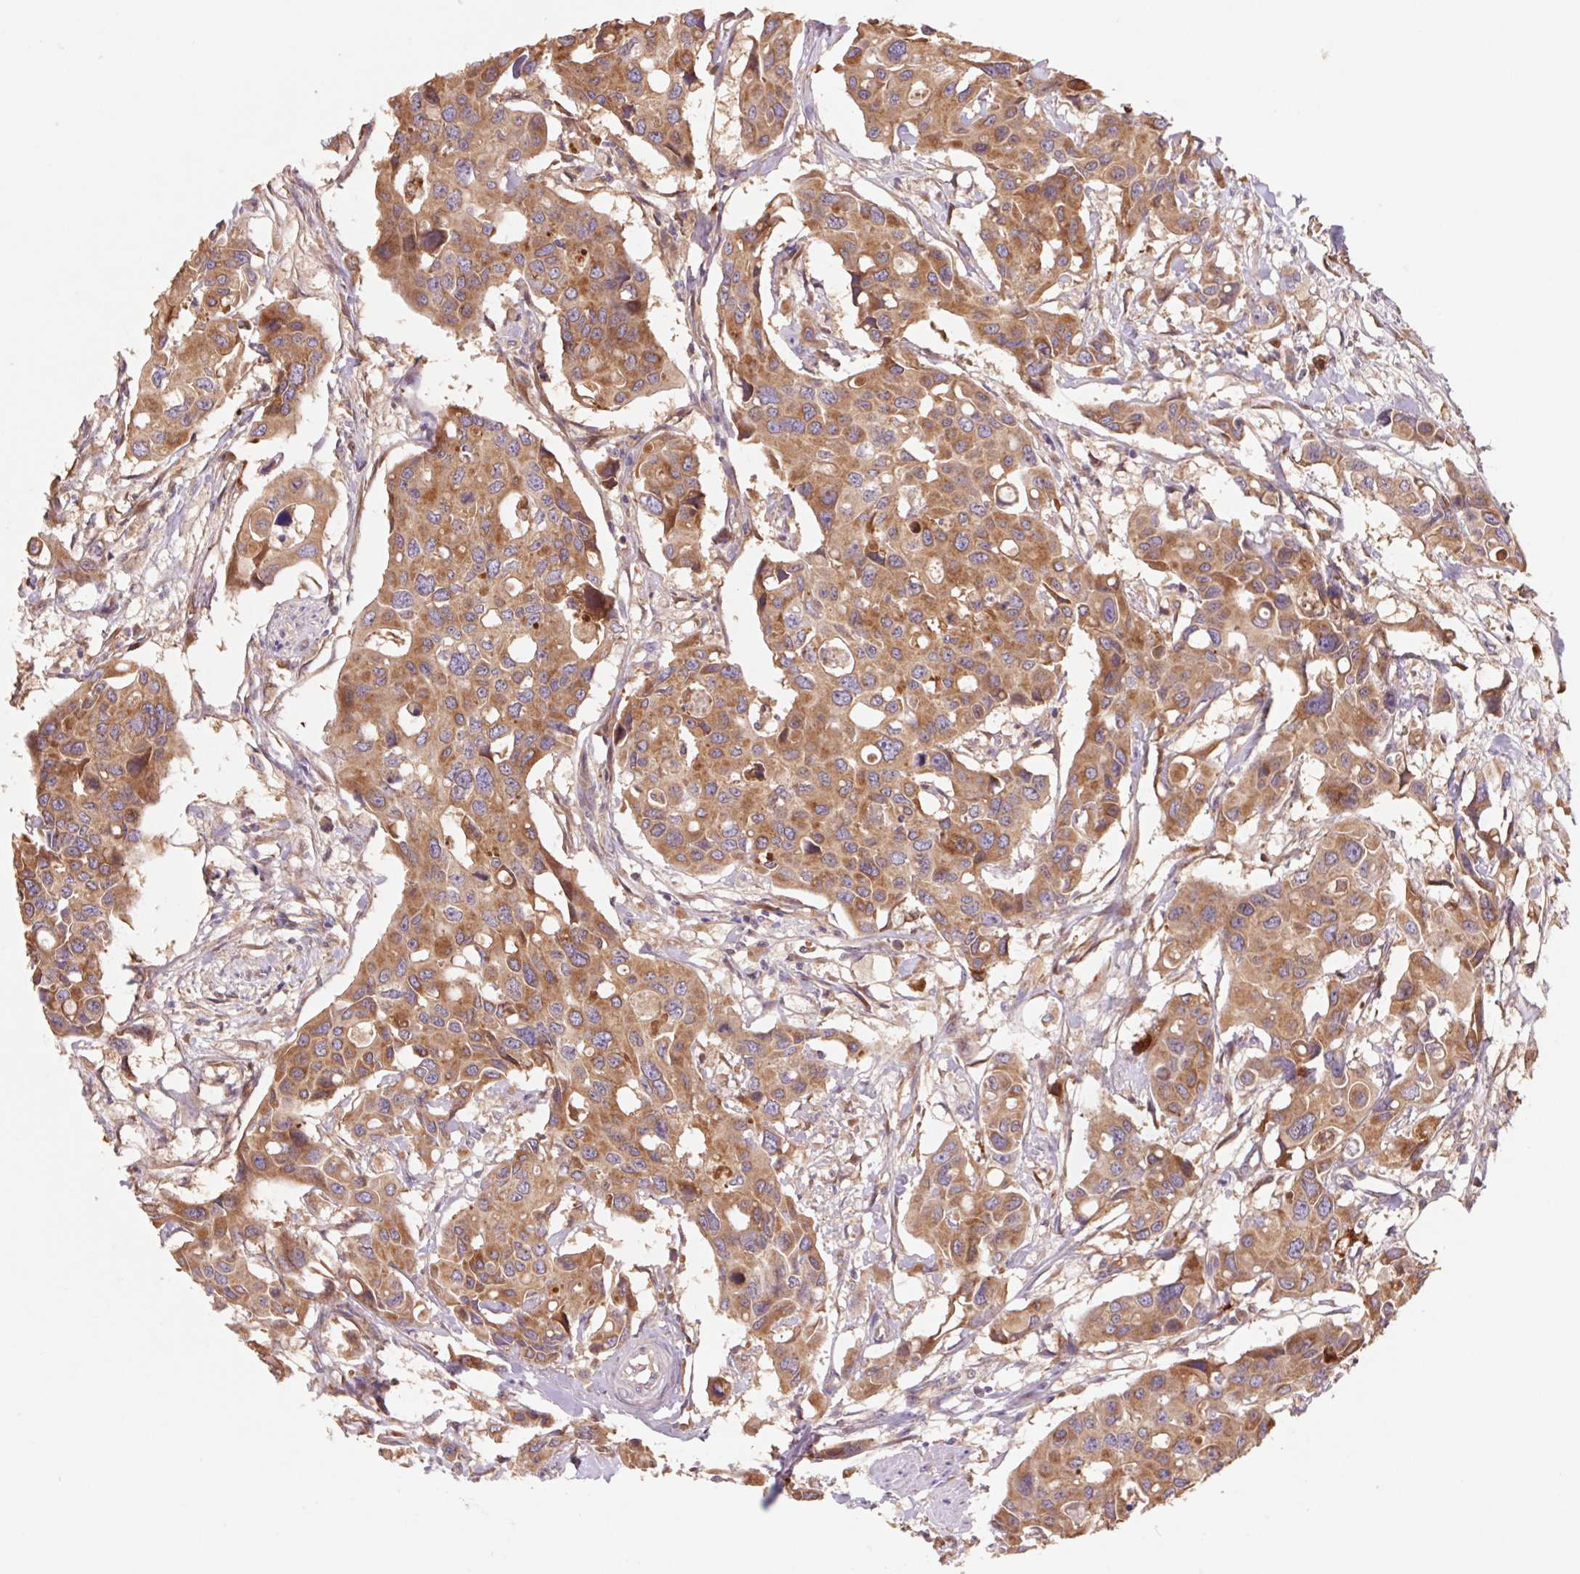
{"staining": {"intensity": "moderate", "quantity": ">75%", "location": "cytoplasmic/membranous"}, "tissue": "colorectal cancer", "cell_type": "Tumor cells", "image_type": "cancer", "snomed": [{"axis": "morphology", "description": "Adenocarcinoma, NOS"}, {"axis": "topography", "description": "Colon"}], "caption": "The histopathology image displays immunohistochemical staining of colorectal cancer (adenocarcinoma). There is moderate cytoplasmic/membranous positivity is present in approximately >75% of tumor cells.", "gene": "RAB1A", "patient": {"sex": "male", "age": 77}}